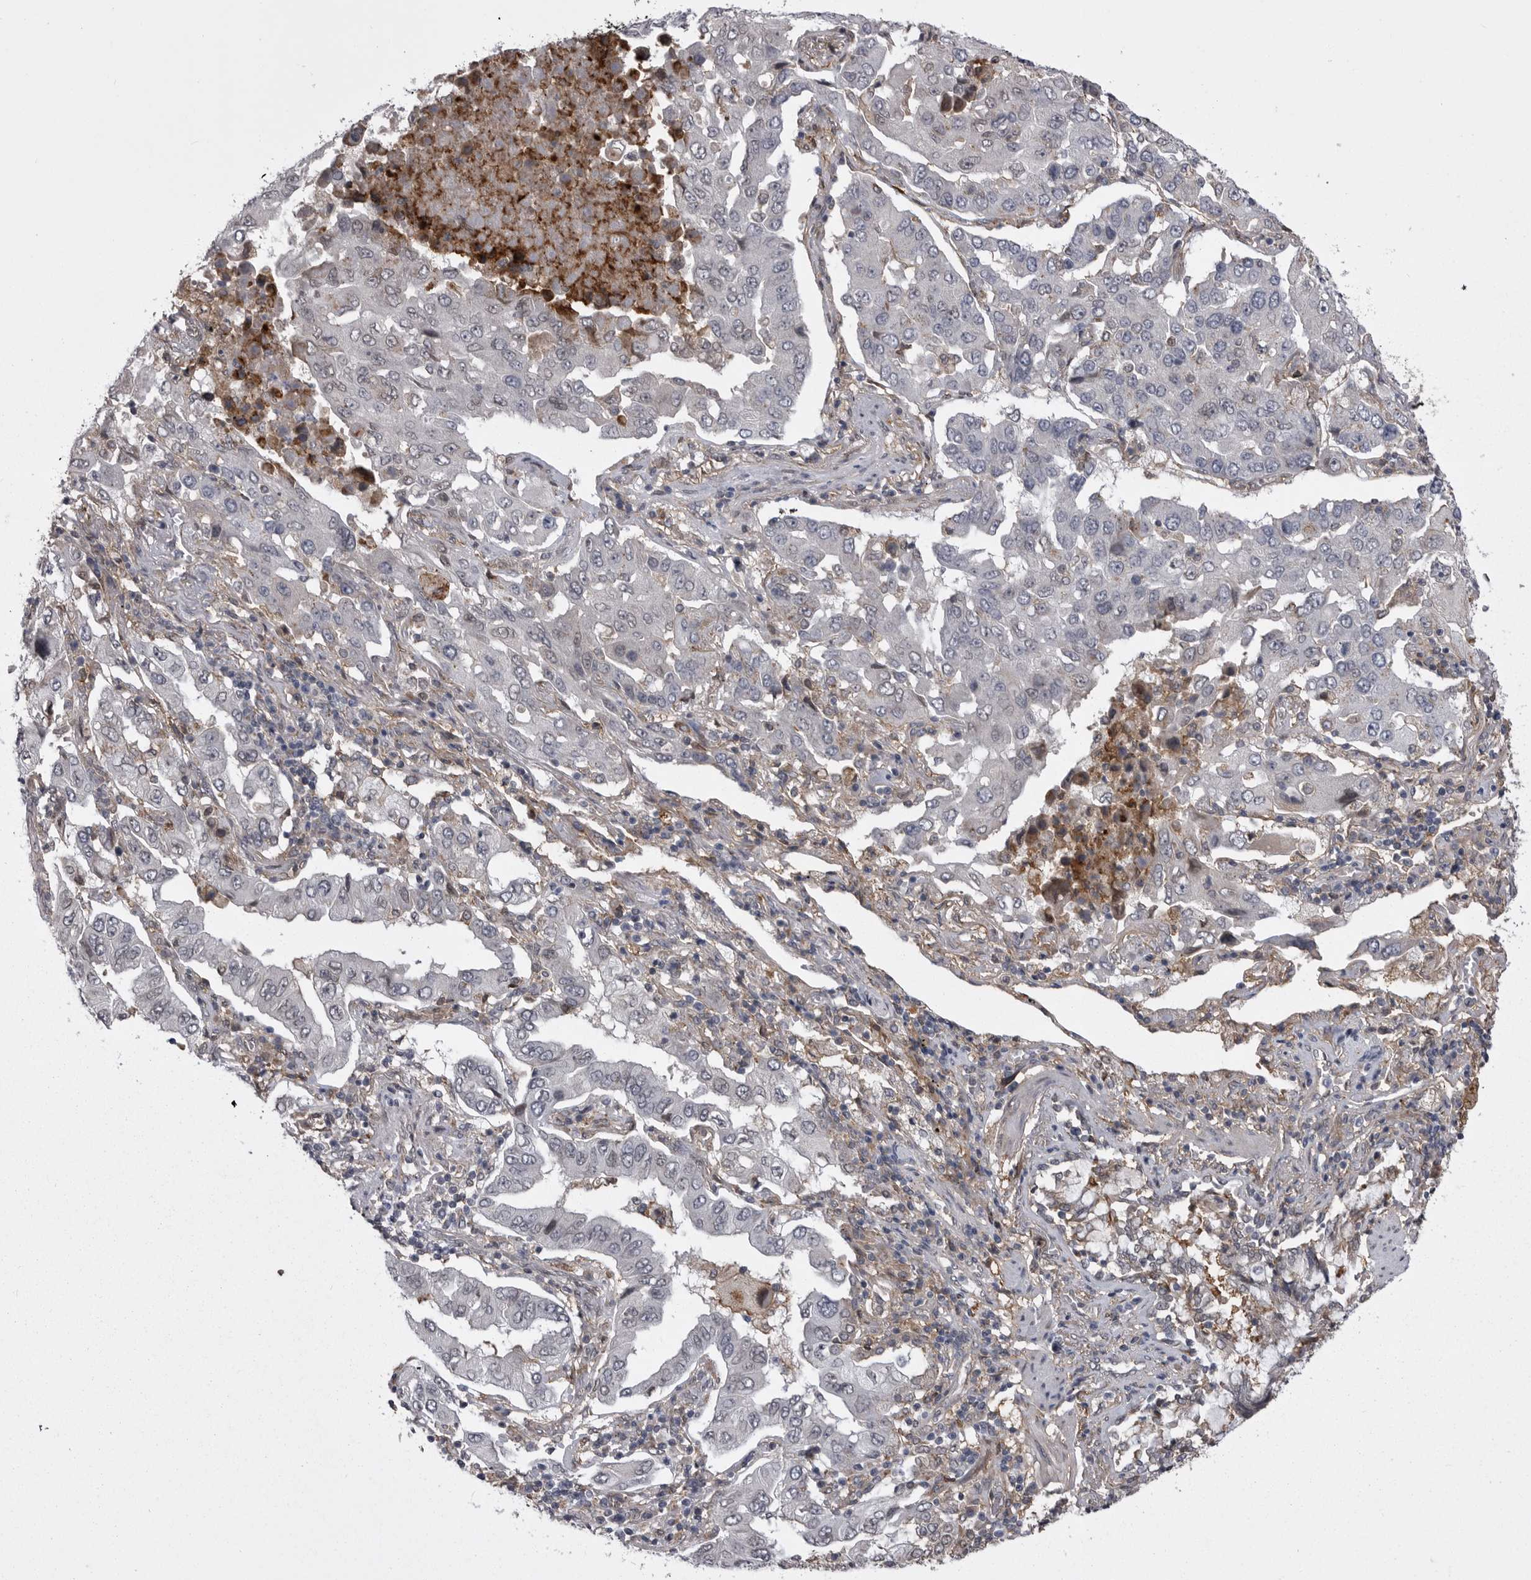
{"staining": {"intensity": "weak", "quantity": "<25%", "location": "nuclear"}, "tissue": "lung cancer", "cell_type": "Tumor cells", "image_type": "cancer", "snomed": [{"axis": "morphology", "description": "Adenocarcinoma, NOS"}, {"axis": "topography", "description": "Lung"}], "caption": "Immunohistochemical staining of lung adenocarcinoma demonstrates no significant expression in tumor cells.", "gene": "ABL1", "patient": {"sex": "female", "age": 65}}